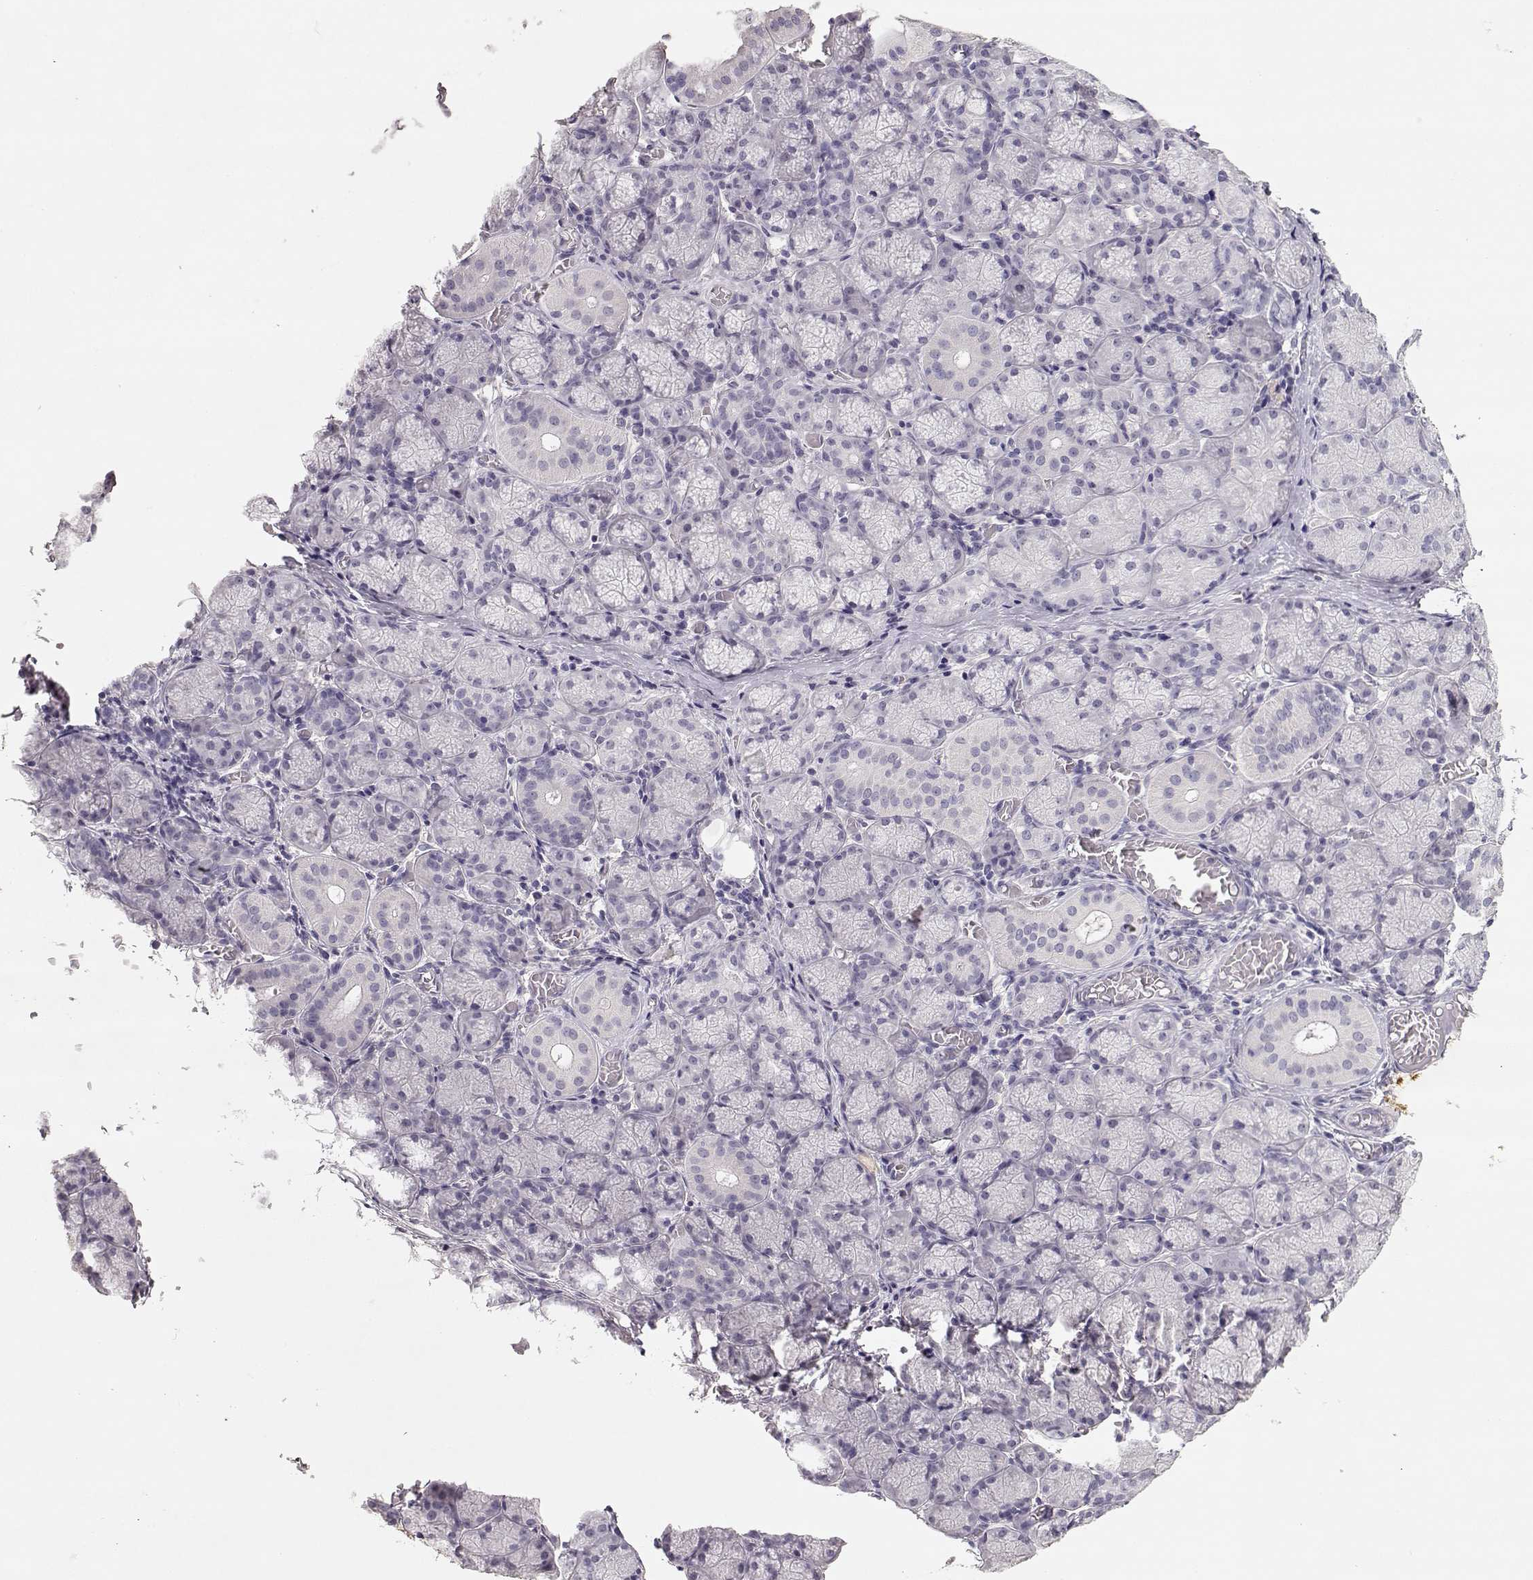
{"staining": {"intensity": "negative", "quantity": "none", "location": "none"}, "tissue": "salivary gland", "cell_type": "Glandular cells", "image_type": "normal", "snomed": [{"axis": "morphology", "description": "Normal tissue, NOS"}, {"axis": "topography", "description": "Salivary gland"}, {"axis": "topography", "description": "Peripheral nerve tissue"}], "caption": "Immunohistochemistry of normal human salivary gland reveals no staining in glandular cells. Nuclei are stained in blue.", "gene": "MAGEC1", "patient": {"sex": "female", "age": 24}}